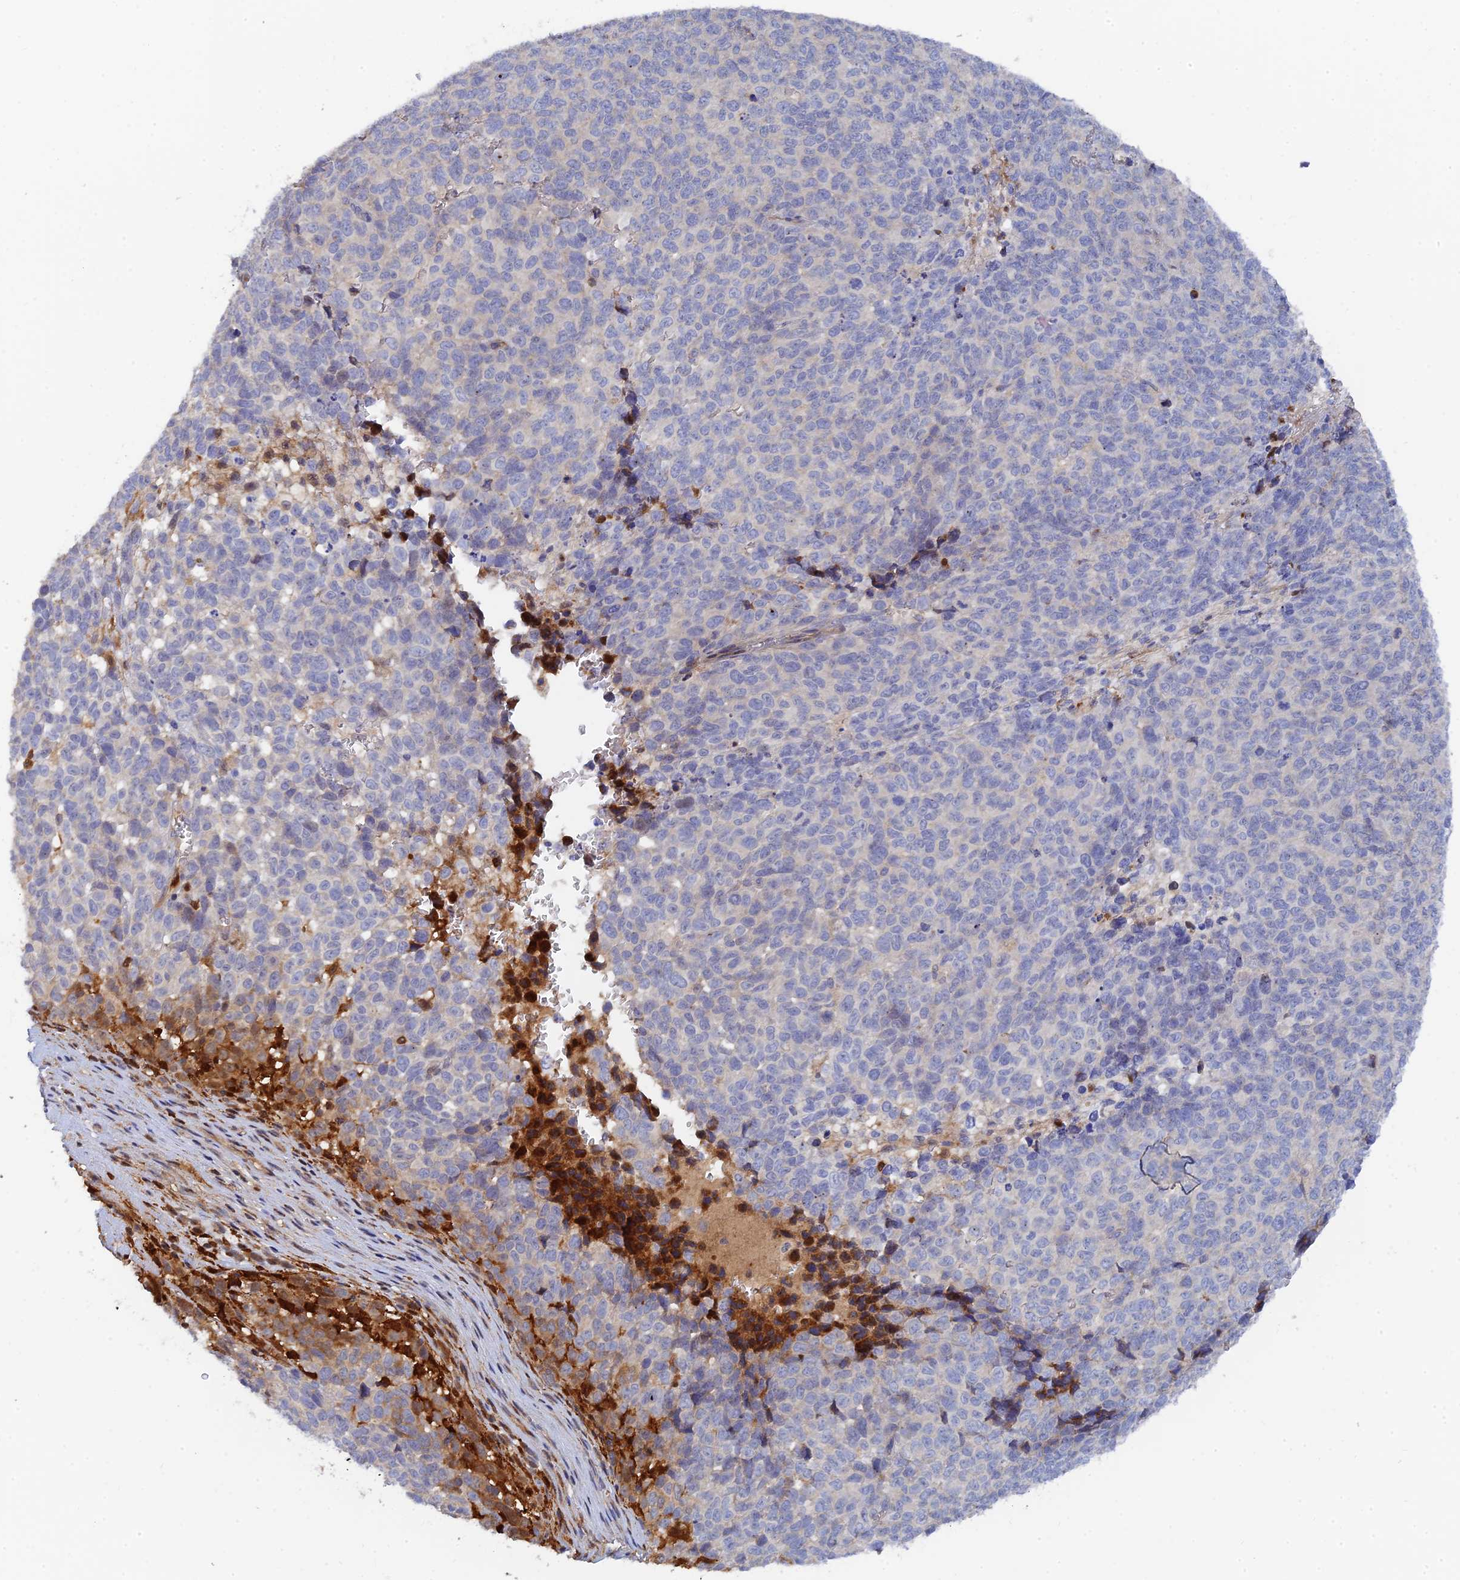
{"staining": {"intensity": "negative", "quantity": "none", "location": "none"}, "tissue": "melanoma", "cell_type": "Tumor cells", "image_type": "cancer", "snomed": [{"axis": "morphology", "description": "Malignant melanoma, NOS"}, {"axis": "topography", "description": "Nose, NOS"}], "caption": "High magnification brightfield microscopy of malignant melanoma stained with DAB (3,3'-diaminobenzidine) (brown) and counterstained with hematoxylin (blue): tumor cells show no significant staining.", "gene": "SPATA5L1", "patient": {"sex": "female", "age": 48}}